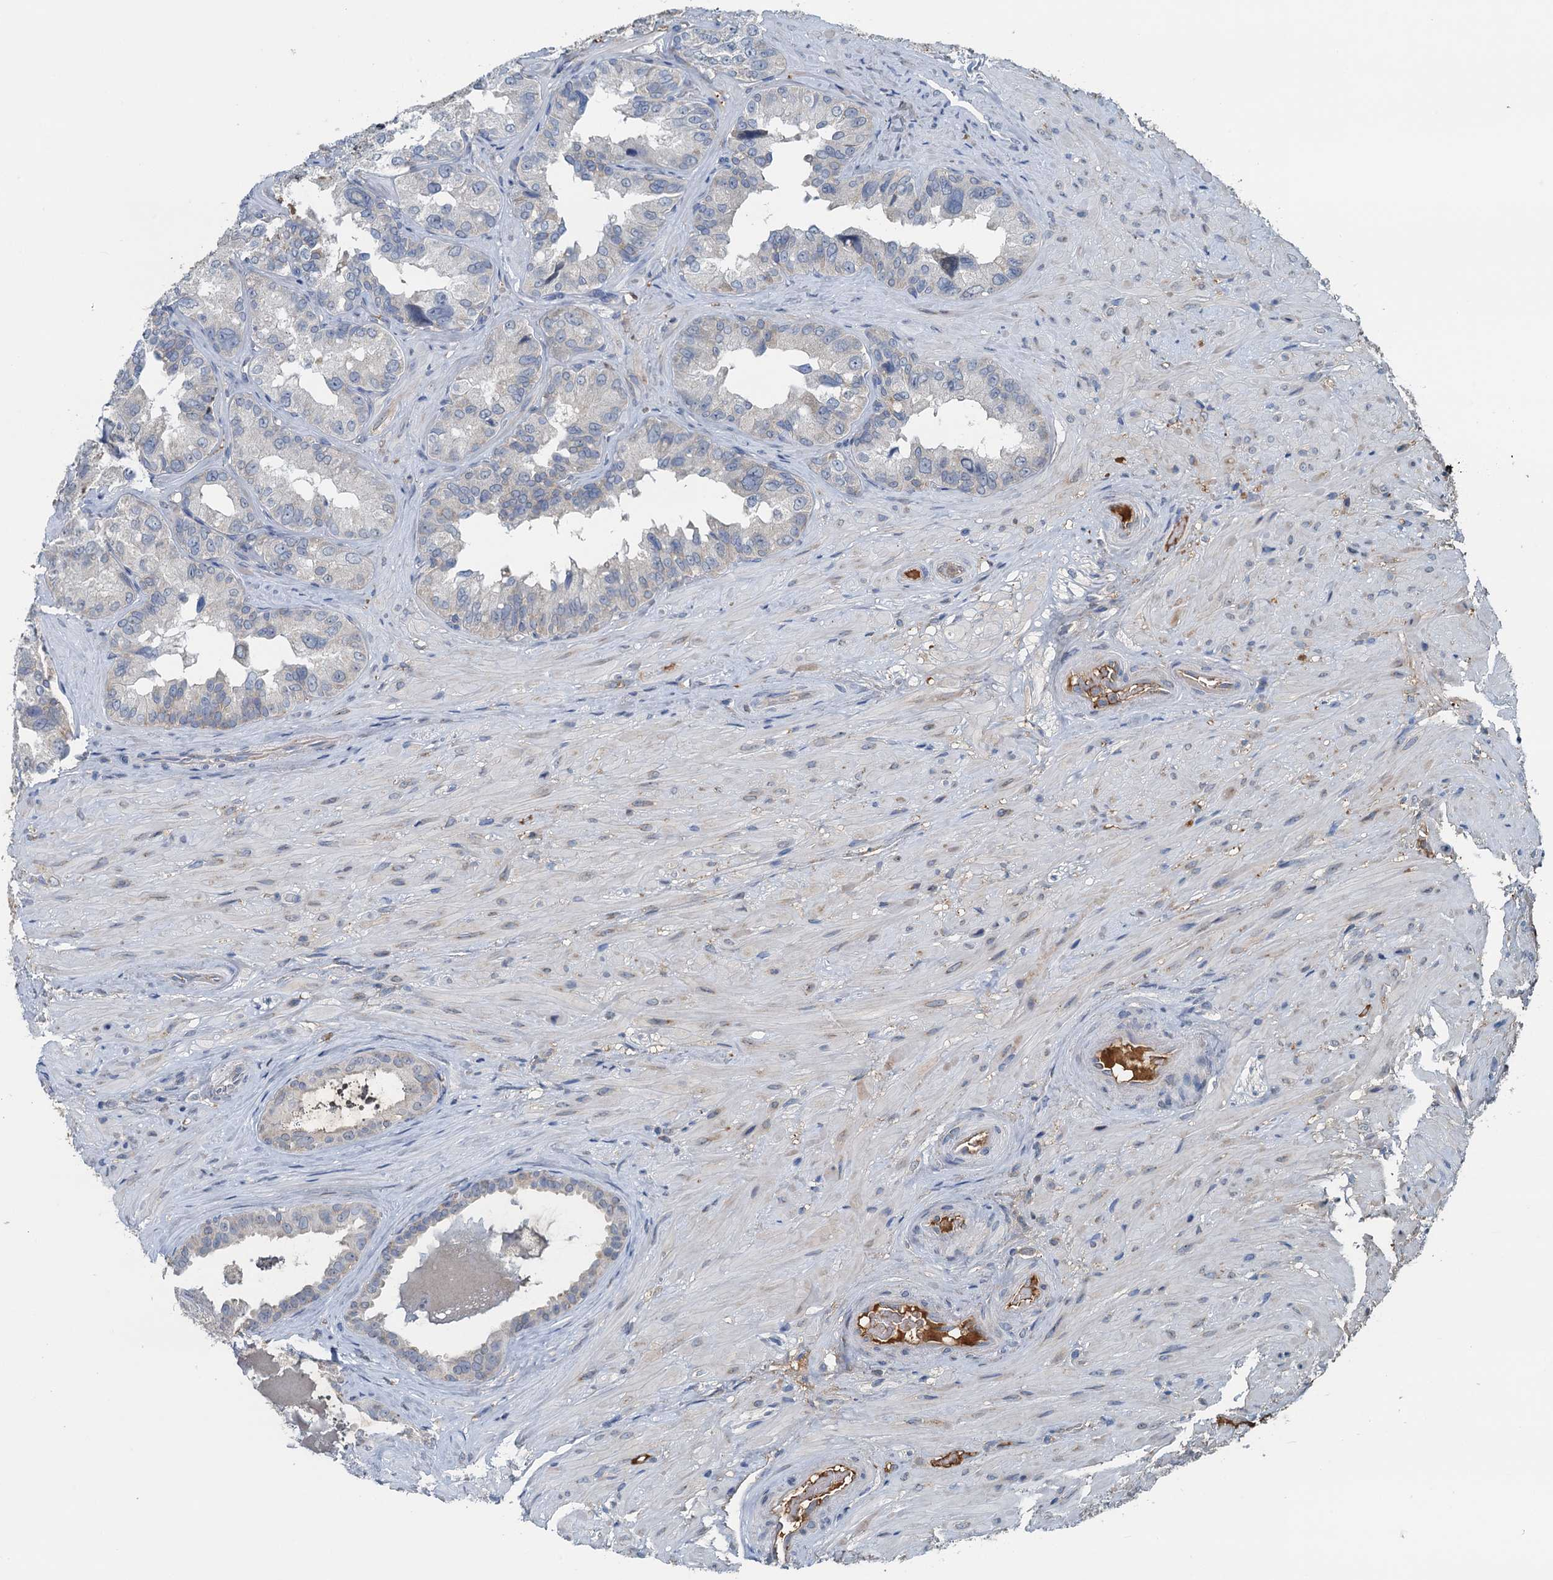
{"staining": {"intensity": "negative", "quantity": "none", "location": "none"}, "tissue": "seminal vesicle", "cell_type": "Glandular cells", "image_type": "normal", "snomed": [{"axis": "morphology", "description": "Normal tissue, NOS"}, {"axis": "topography", "description": "Seminal veicle"}, {"axis": "topography", "description": "Peripheral nerve tissue"}], "caption": "Glandular cells are negative for brown protein staining in normal seminal vesicle. (Stains: DAB (3,3'-diaminobenzidine) IHC with hematoxylin counter stain, Microscopy: brightfield microscopy at high magnification).", "gene": "LSM14B", "patient": {"sex": "male", "age": 67}}